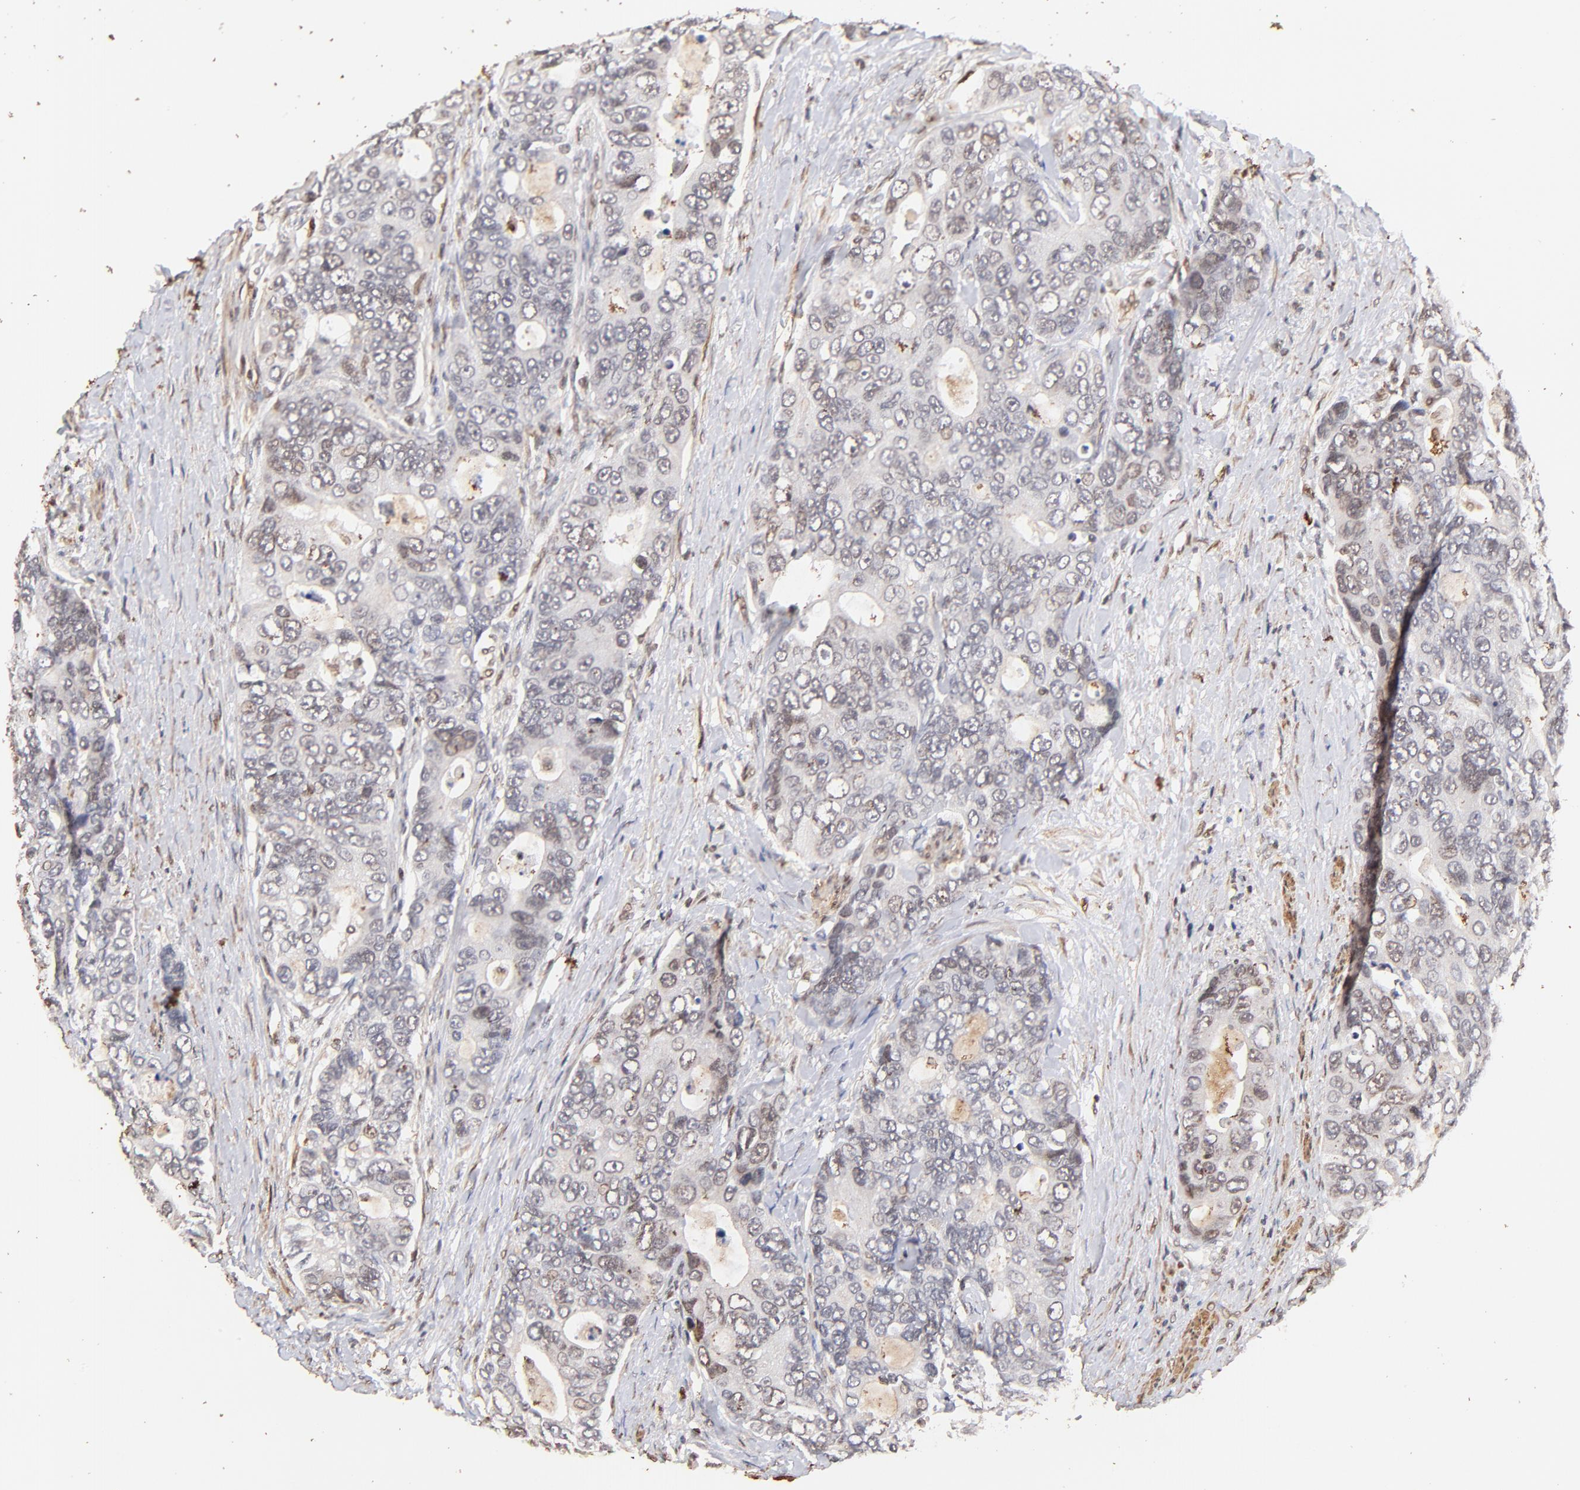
{"staining": {"intensity": "weak", "quantity": "25%-75%", "location": "nuclear"}, "tissue": "colorectal cancer", "cell_type": "Tumor cells", "image_type": "cancer", "snomed": [{"axis": "morphology", "description": "Adenocarcinoma, NOS"}, {"axis": "topography", "description": "Rectum"}], "caption": "This is an image of immunohistochemistry staining of colorectal cancer (adenocarcinoma), which shows weak staining in the nuclear of tumor cells.", "gene": "ZFP92", "patient": {"sex": "female", "age": 67}}